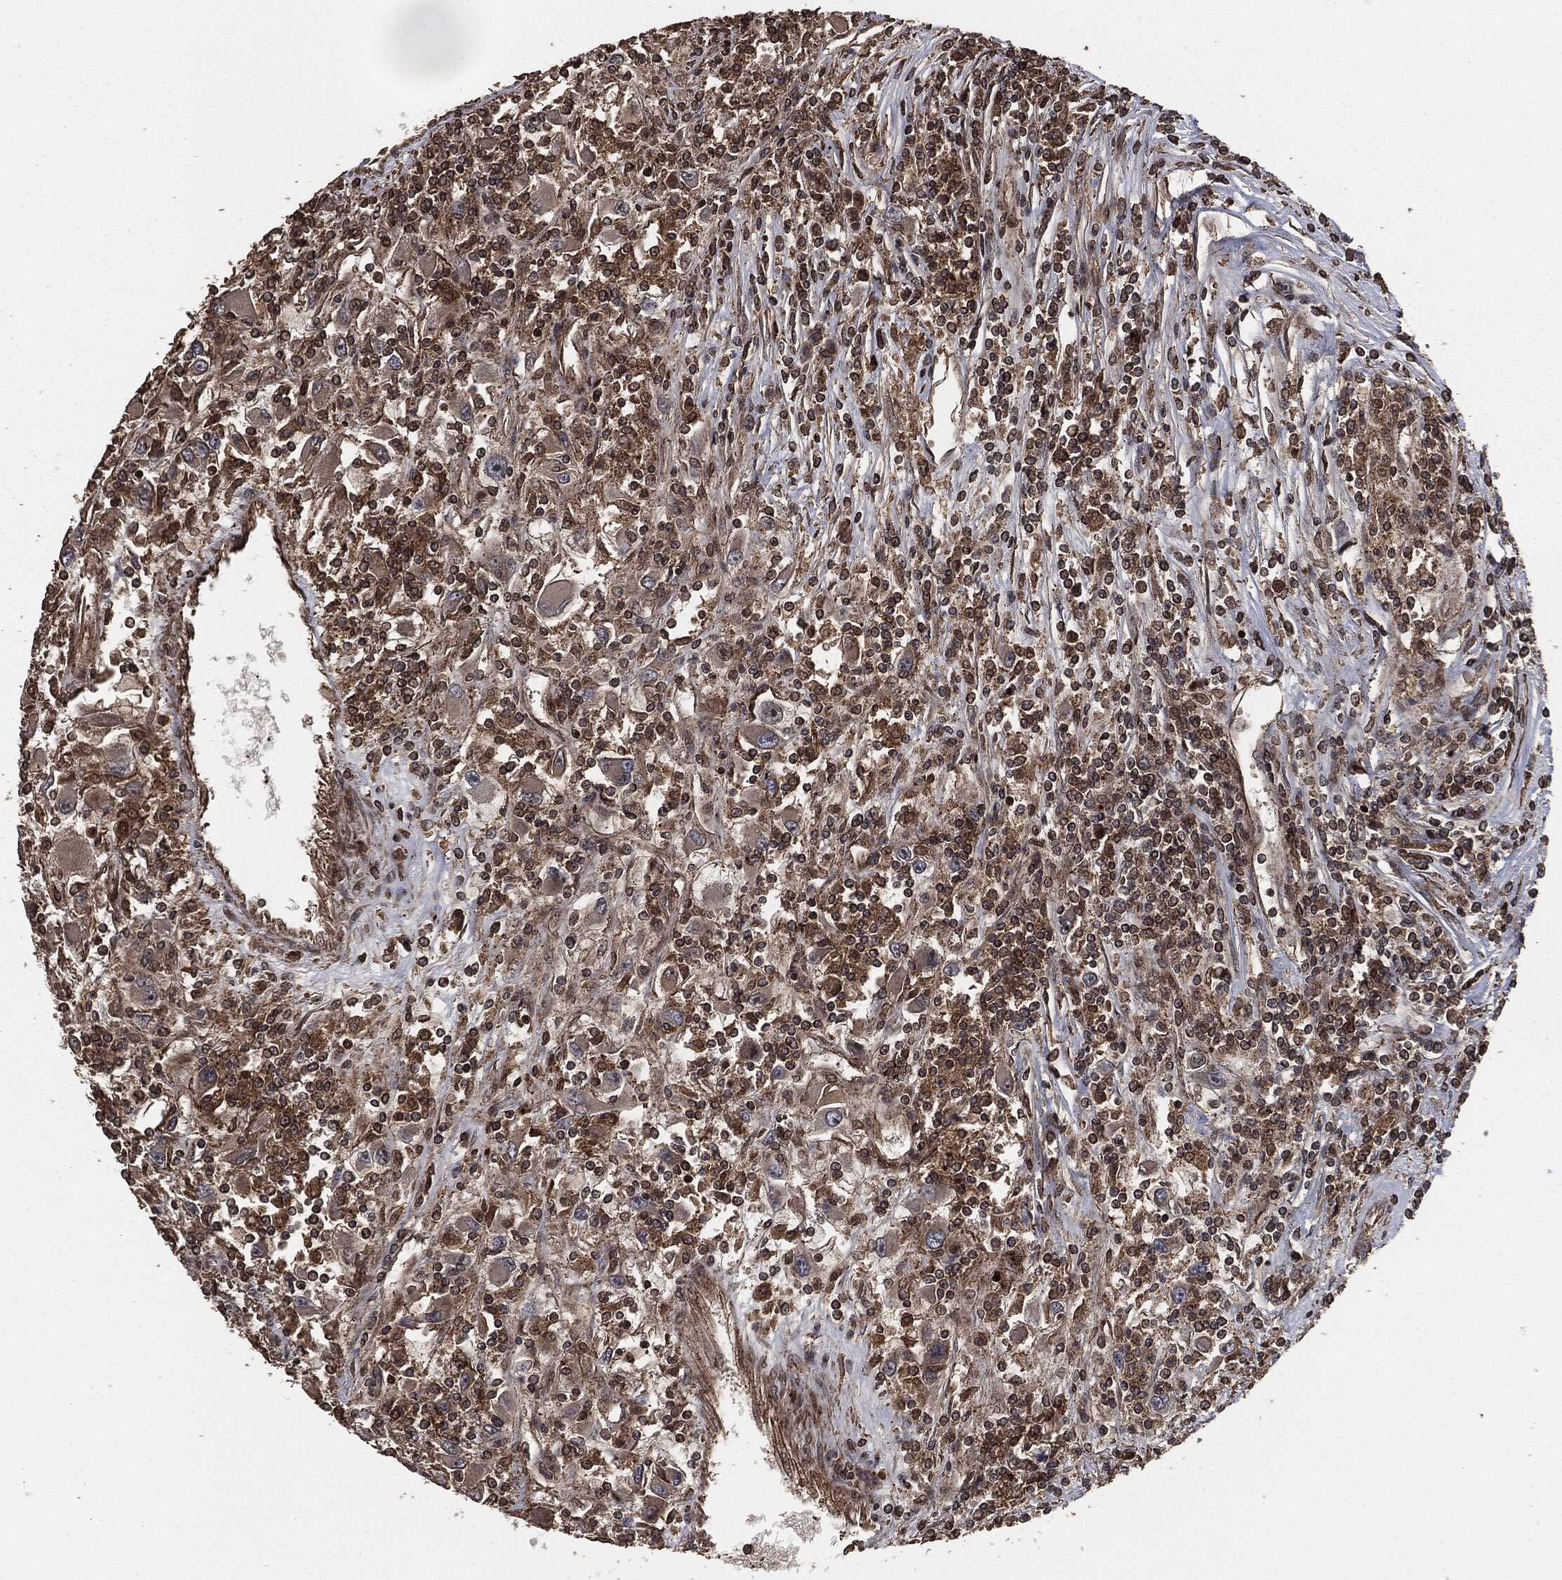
{"staining": {"intensity": "moderate", "quantity": "25%-75%", "location": "cytoplasmic/membranous"}, "tissue": "renal cancer", "cell_type": "Tumor cells", "image_type": "cancer", "snomed": [{"axis": "morphology", "description": "Adenocarcinoma, NOS"}, {"axis": "topography", "description": "Kidney"}], "caption": "There is medium levels of moderate cytoplasmic/membranous positivity in tumor cells of renal cancer (adenocarcinoma), as demonstrated by immunohistochemical staining (brown color).", "gene": "IFIT1", "patient": {"sex": "female", "age": 67}}